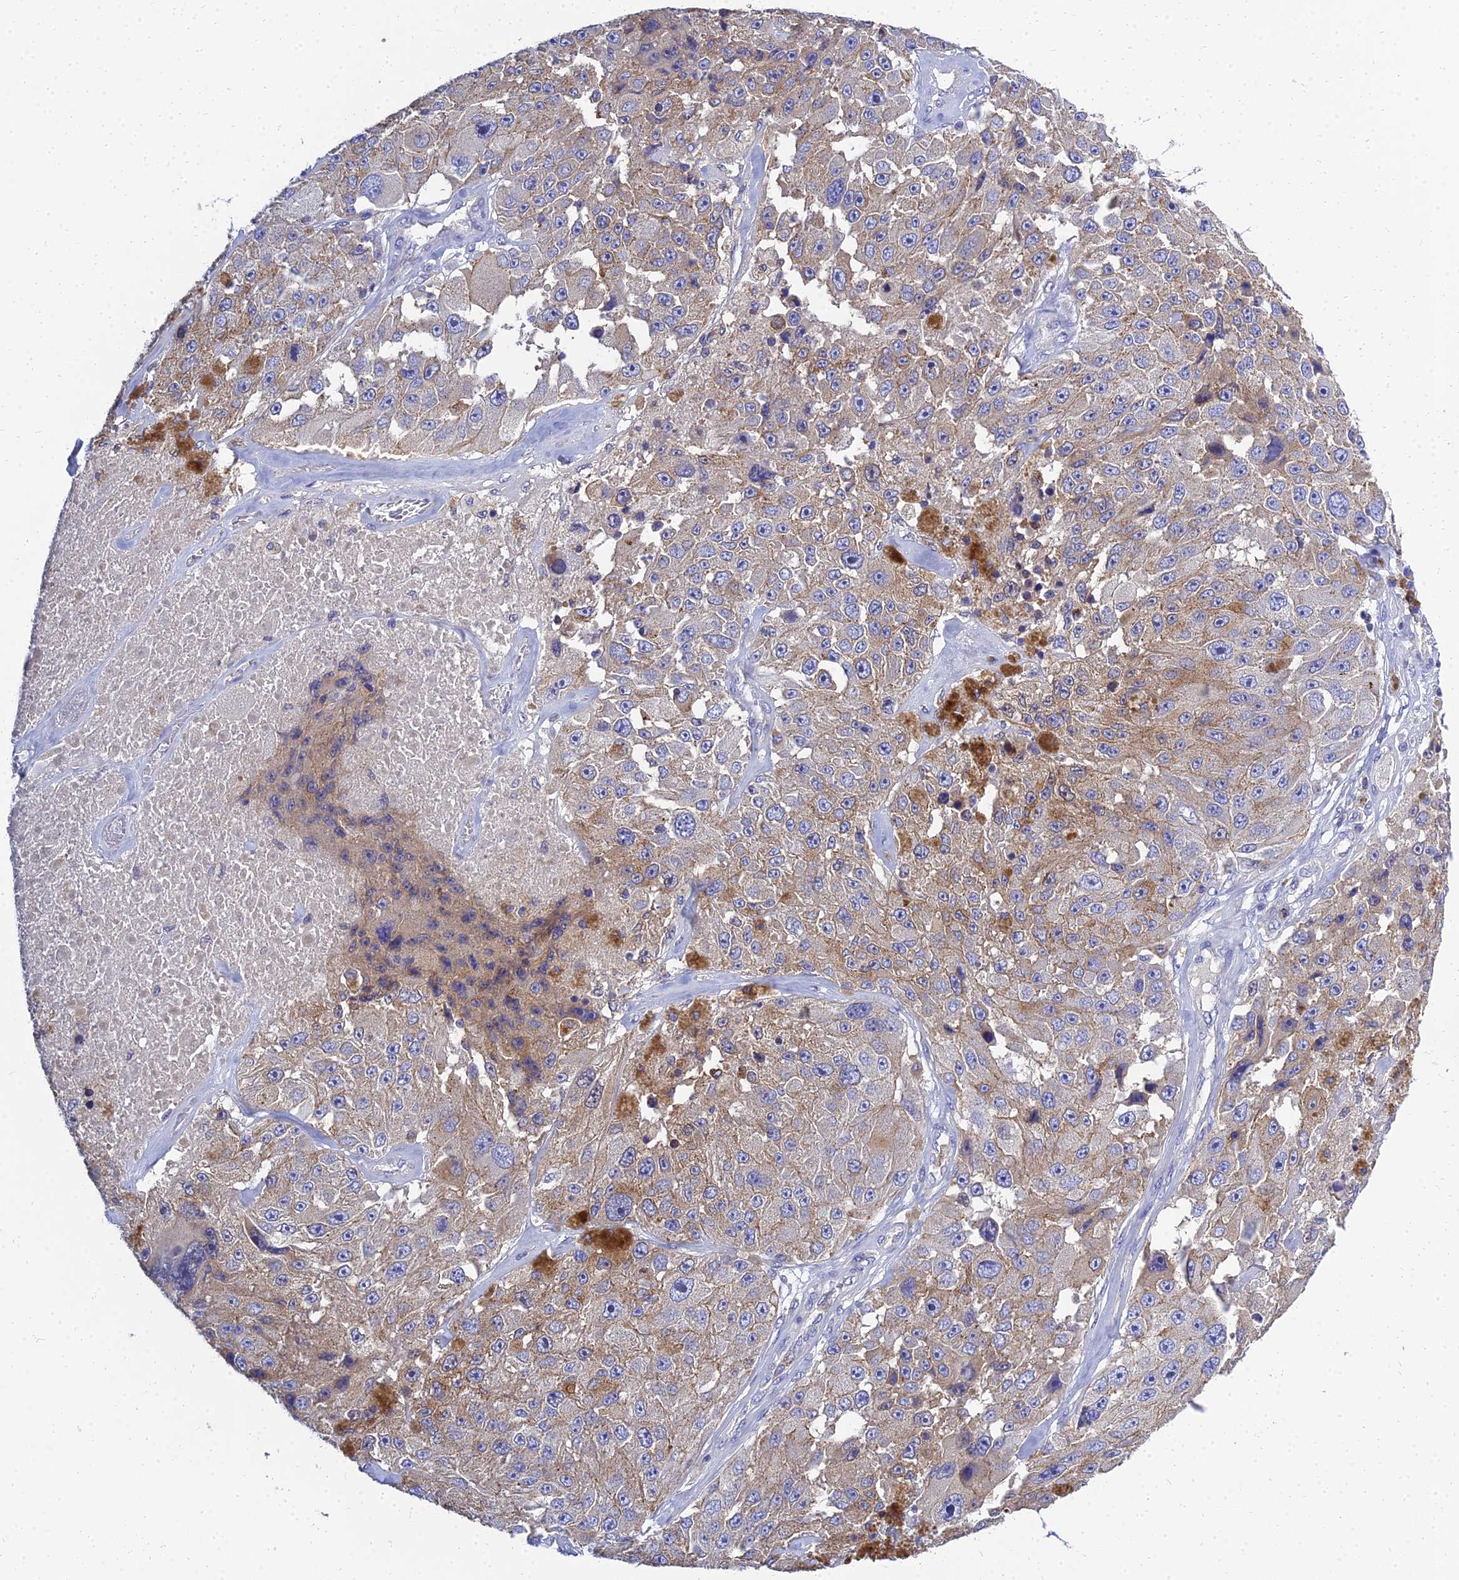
{"staining": {"intensity": "moderate", "quantity": "25%-75%", "location": "cytoplasmic/membranous"}, "tissue": "melanoma", "cell_type": "Tumor cells", "image_type": "cancer", "snomed": [{"axis": "morphology", "description": "Malignant melanoma, Metastatic site"}, {"axis": "topography", "description": "Lymph node"}], "caption": "DAB (3,3'-diaminobenzidine) immunohistochemical staining of melanoma reveals moderate cytoplasmic/membranous protein positivity in approximately 25%-75% of tumor cells.", "gene": "NPY", "patient": {"sex": "male", "age": 62}}